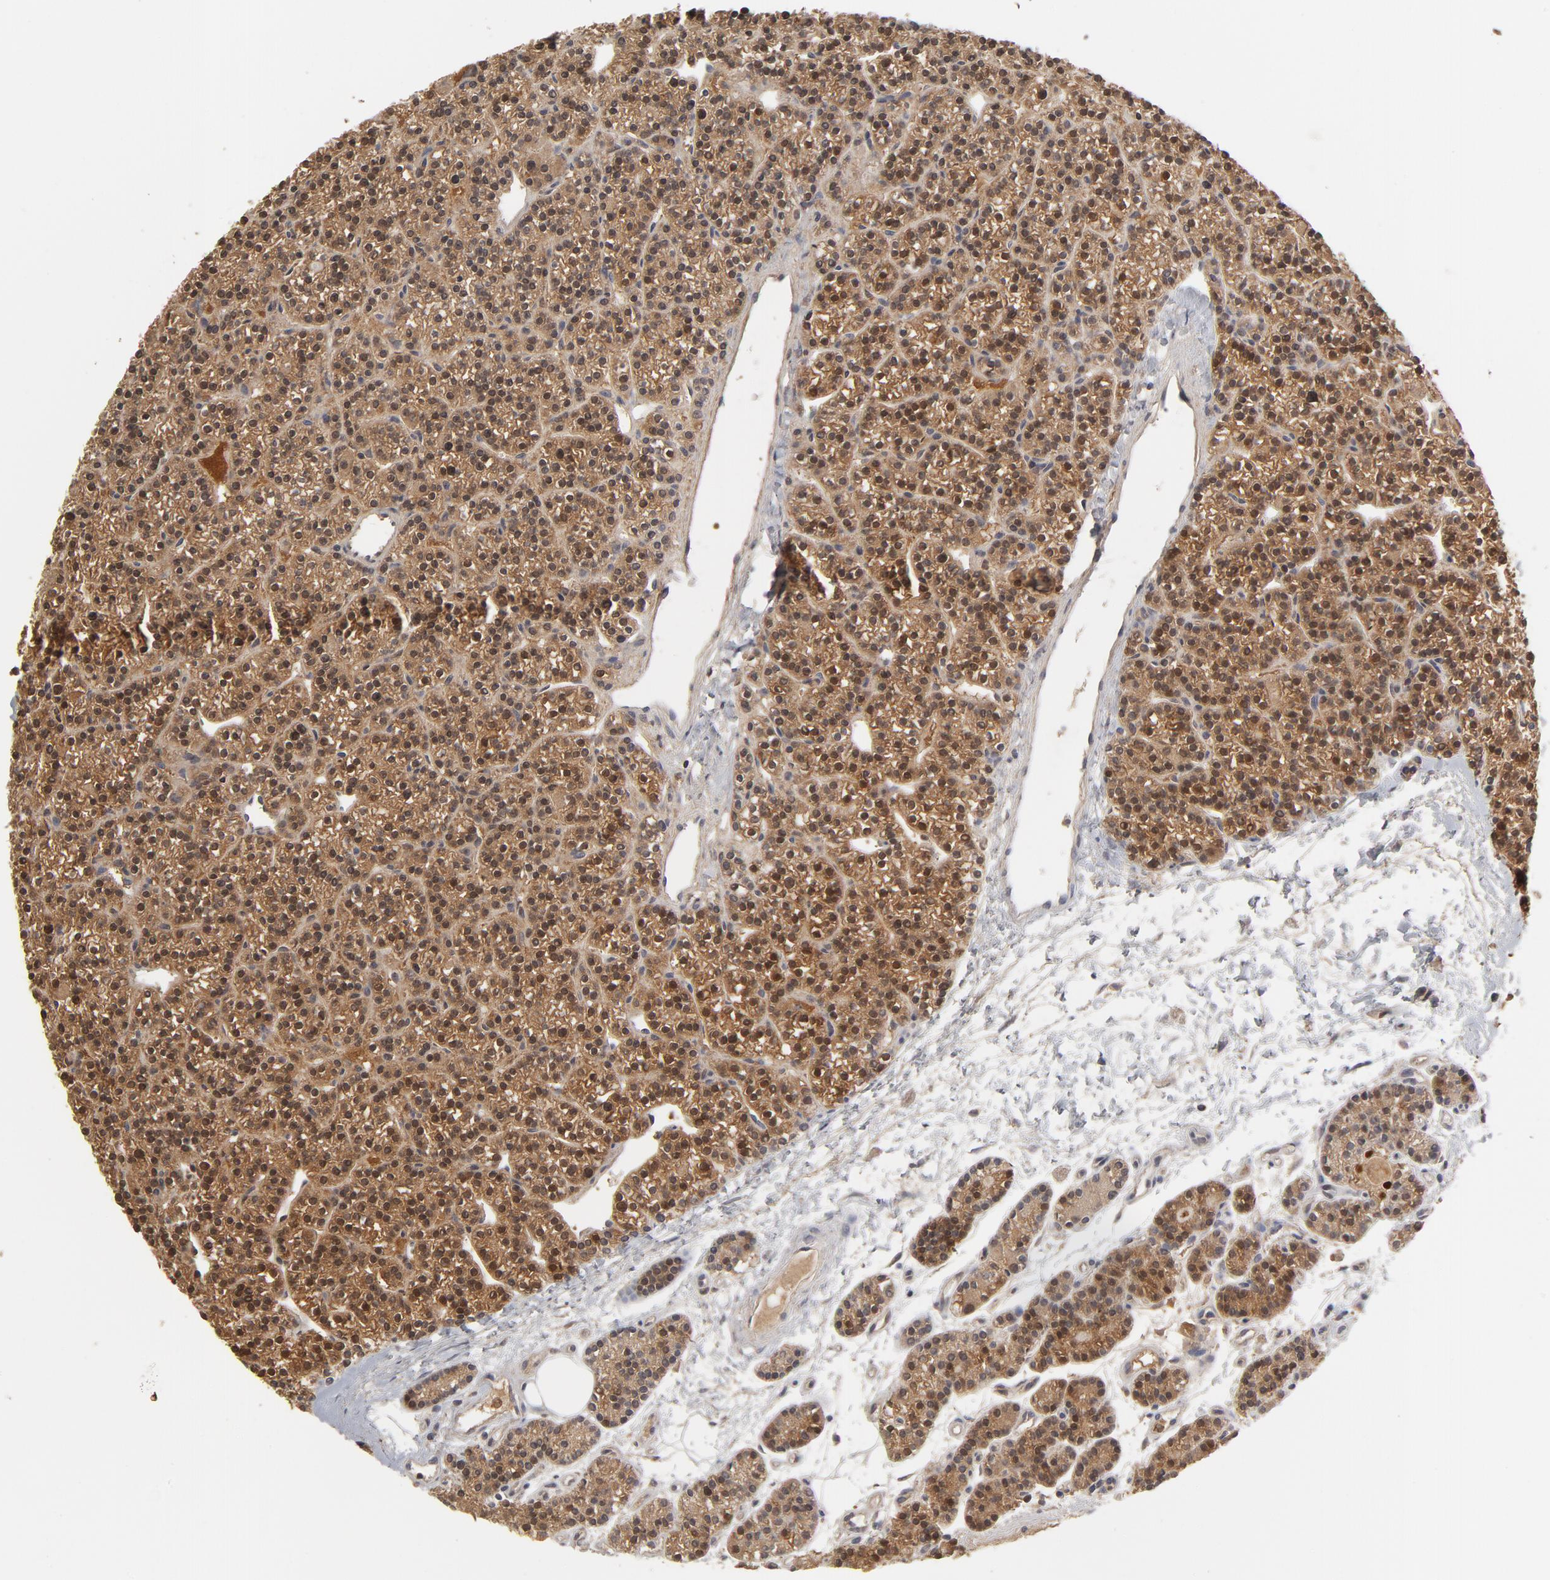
{"staining": {"intensity": "weak", "quantity": ">75%", "location": "cytoplasmic/membranous"}, "tissue": "parathyroid gland", "cell_type": "Glandular cells", "image_type": "normal", "snomed": [{"axis": "morphology", "description": "Normal tissue, NOS"}, {"axis": "topography", "description": "Parathyroid gland"}], "caption": "High-power microscopy captured an IHC histopathology image of benign parathyroid gland, revealing weak cytoplasmic/membranous staining in approximately >75% of glandular cells. (DAB = brown stain, brightfield microscopy at high magnification).", "gene": "ASMTL", "patient": {"sex": "female", "age": 50}}